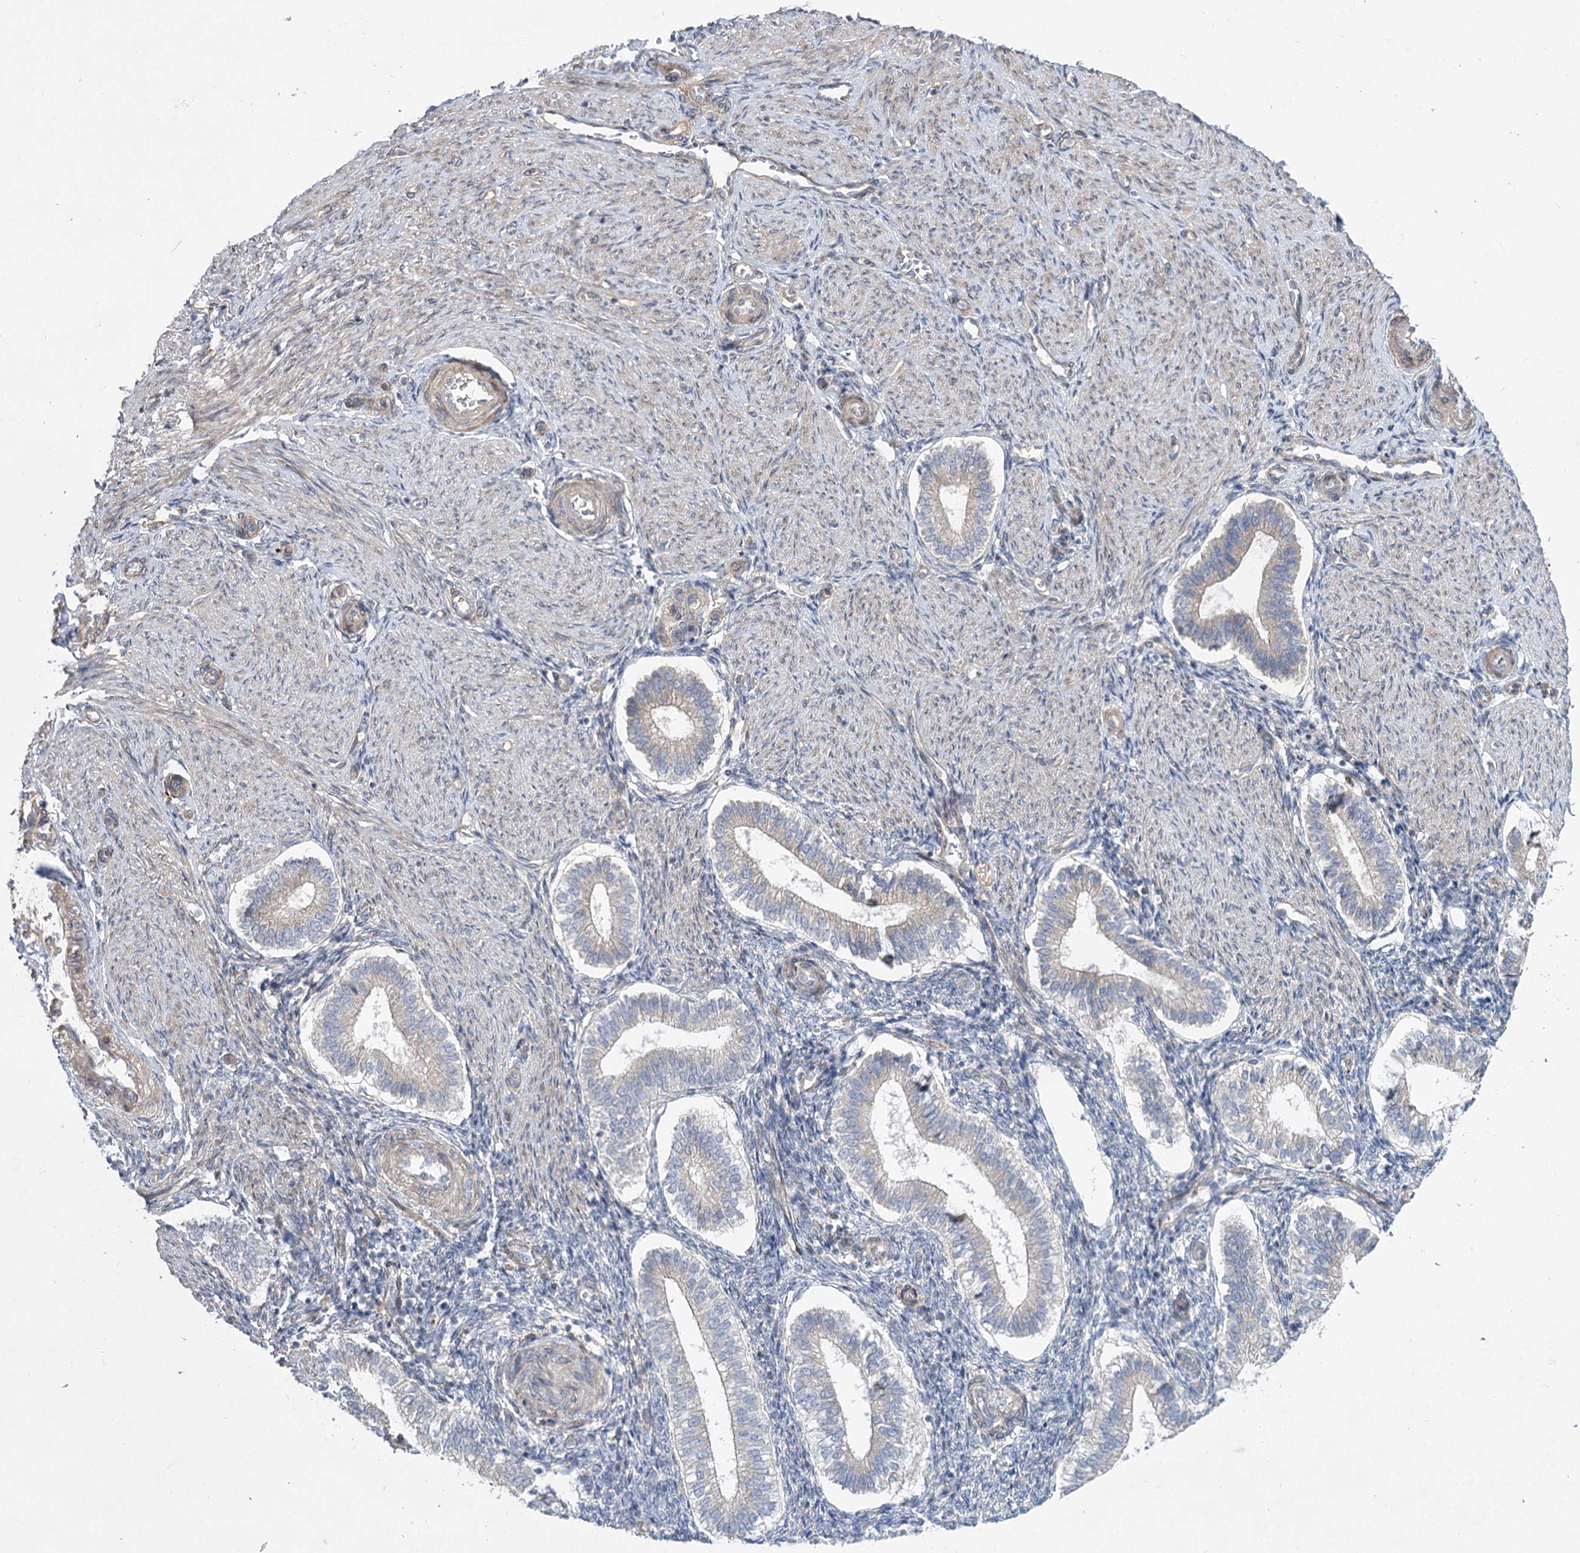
{"staining": {"intensity": "weak", "quantity": "<25%", "location": "cytoplasmic/membranous"}, "tissue": "endometrium", "cell_type": "Cells in endometrial stroma", "image_type": "normal", "snomed": [{"axis": "morphology", "description": "Normal tissue, NOS"}, {"axis": "topography", "description": "Endometrium"}], "caption": "DAB (3,3'-diaminobenzidine) immunohistochemical staining of unremarkable human endometrium exhibits no significant positivity in cells in endometrial stroma. Brightfield microscopy of IHC stained with DAB (3,3'-diaminobenzidine) (brown) and hematoxylin (blue), captured at high magnification.", "gene": "SH3BP5L", "patient": {"sex": "female", "age": 25}}